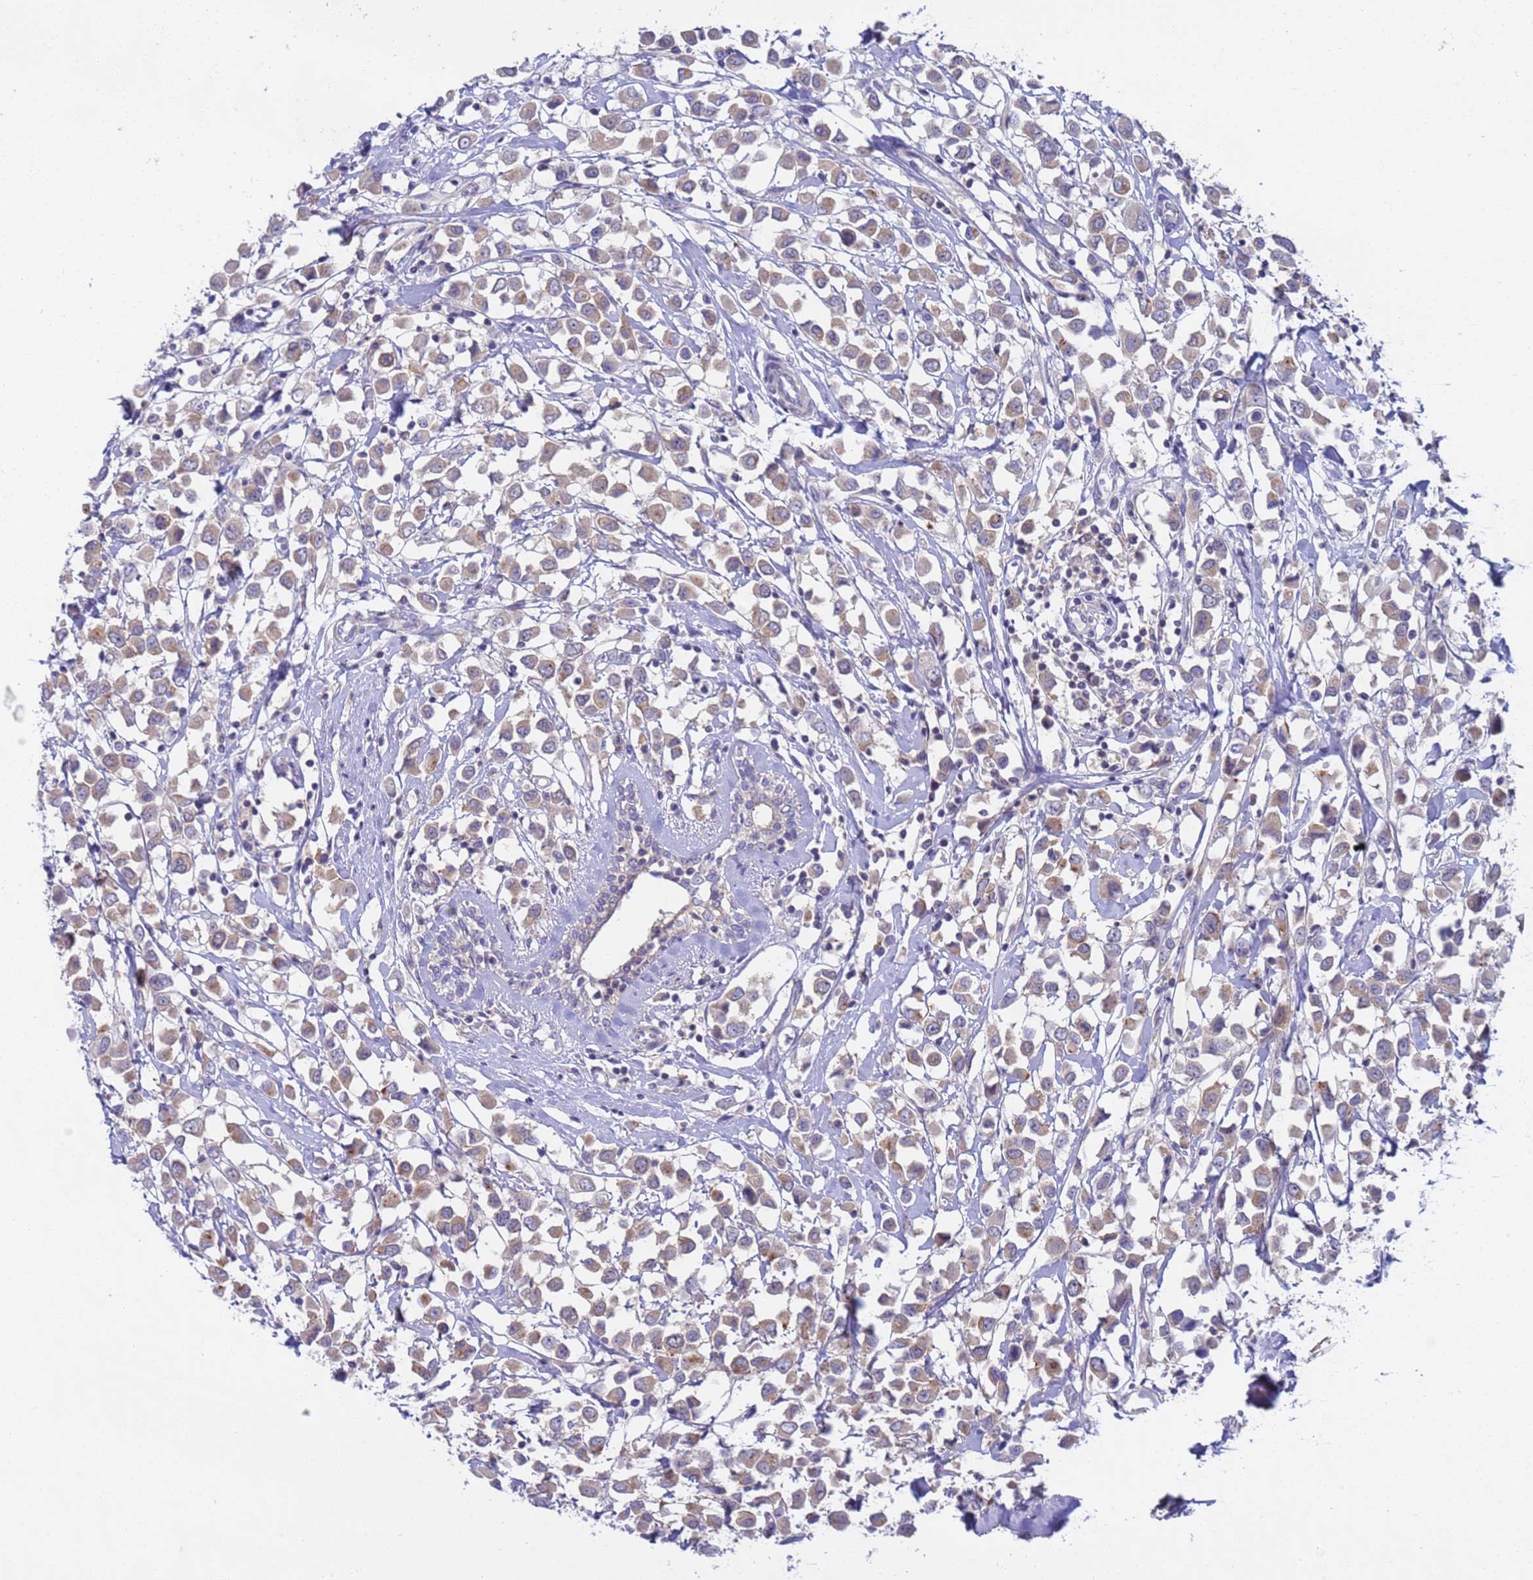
{"staining": {"intensity": "weak", "quantity": ">75%", "location": "cytoplasmic/membranous"}, "tissue": "breast cancer", "cell_type": "Tumor cells", "image_type": "cancer", "snomed": [{"axis": "morphology", "description": "Duct carcinoma"}, {"axis": "topography", "description": "Breast"}], "caption": "Protein staining by IHC exhibits weak cytoplasmic/membranous staining in about >75% of tumor cells in breast cancer.", "gene": "CAPN7", "patient": {"sex": "female", "age": 61}}